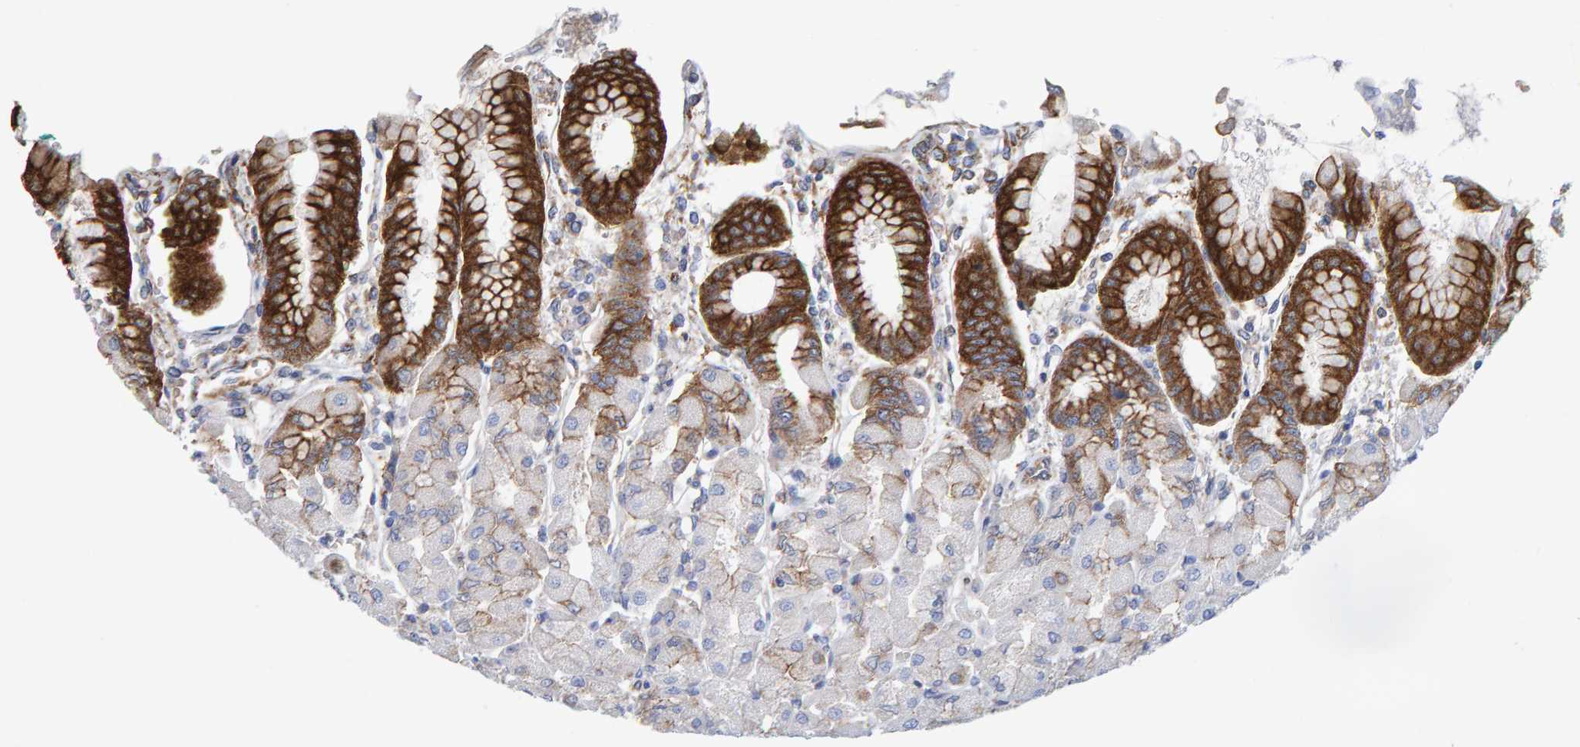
{"staining": {"intensity": "strong", "quantity": "<25%", "location": "cytoplasmic/membranous"}, "tissue": "stomach", "cell_type": "Glandular cells", "image_type": "normal", "snomed": [{"axis": "morphology", "description": "Normal tissue, NOS"}, {"axis": "topography", "description": "Stomach, upper"}], "caption": "Stomach stained with a brown dye shows strong cytoplasmic/membranous positive positivity in approximately <25% of glandular cells.", "gene": "MVP", "patient": {"sex": "female", "age": 56}}